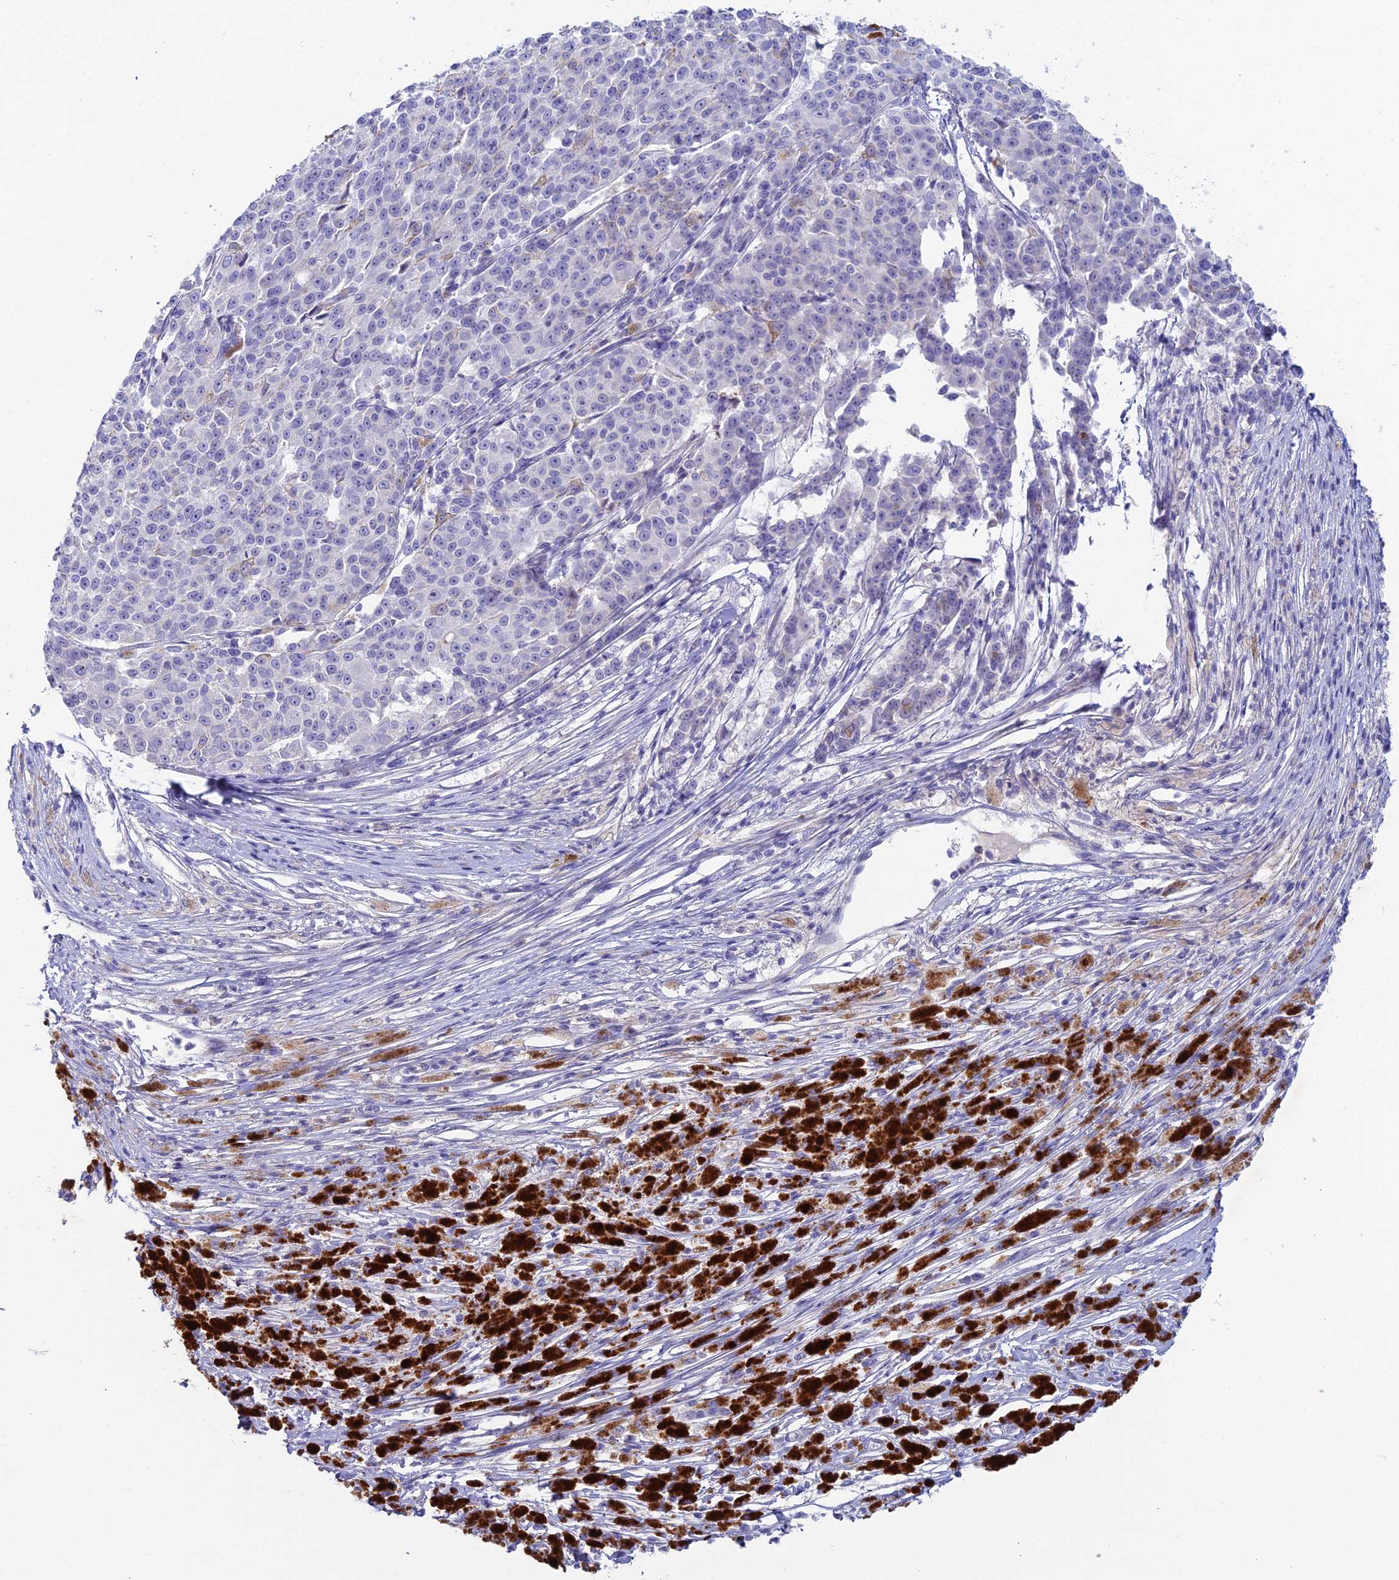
{"staining": {"intensity": "negative", "quantity": "none", "location": "none"}, "tissue": "melanoma", "cell_type": "Tumor cells", "image_type": "cancer", "snomed": [{"axis": "morphology", "description": "Malignant melanoma, NOS"}, {"axis": "topography", "description": "Skin"}], "caption": "Image shows no protein positivity in tumor cells of melanoma tissue. (DAB (3,3'-diaminobenzidine) immunohistochemistry with hematoxylin counter stain).", "gene": "NCAM1", "patient": {"sex": "female", "age": 52}}